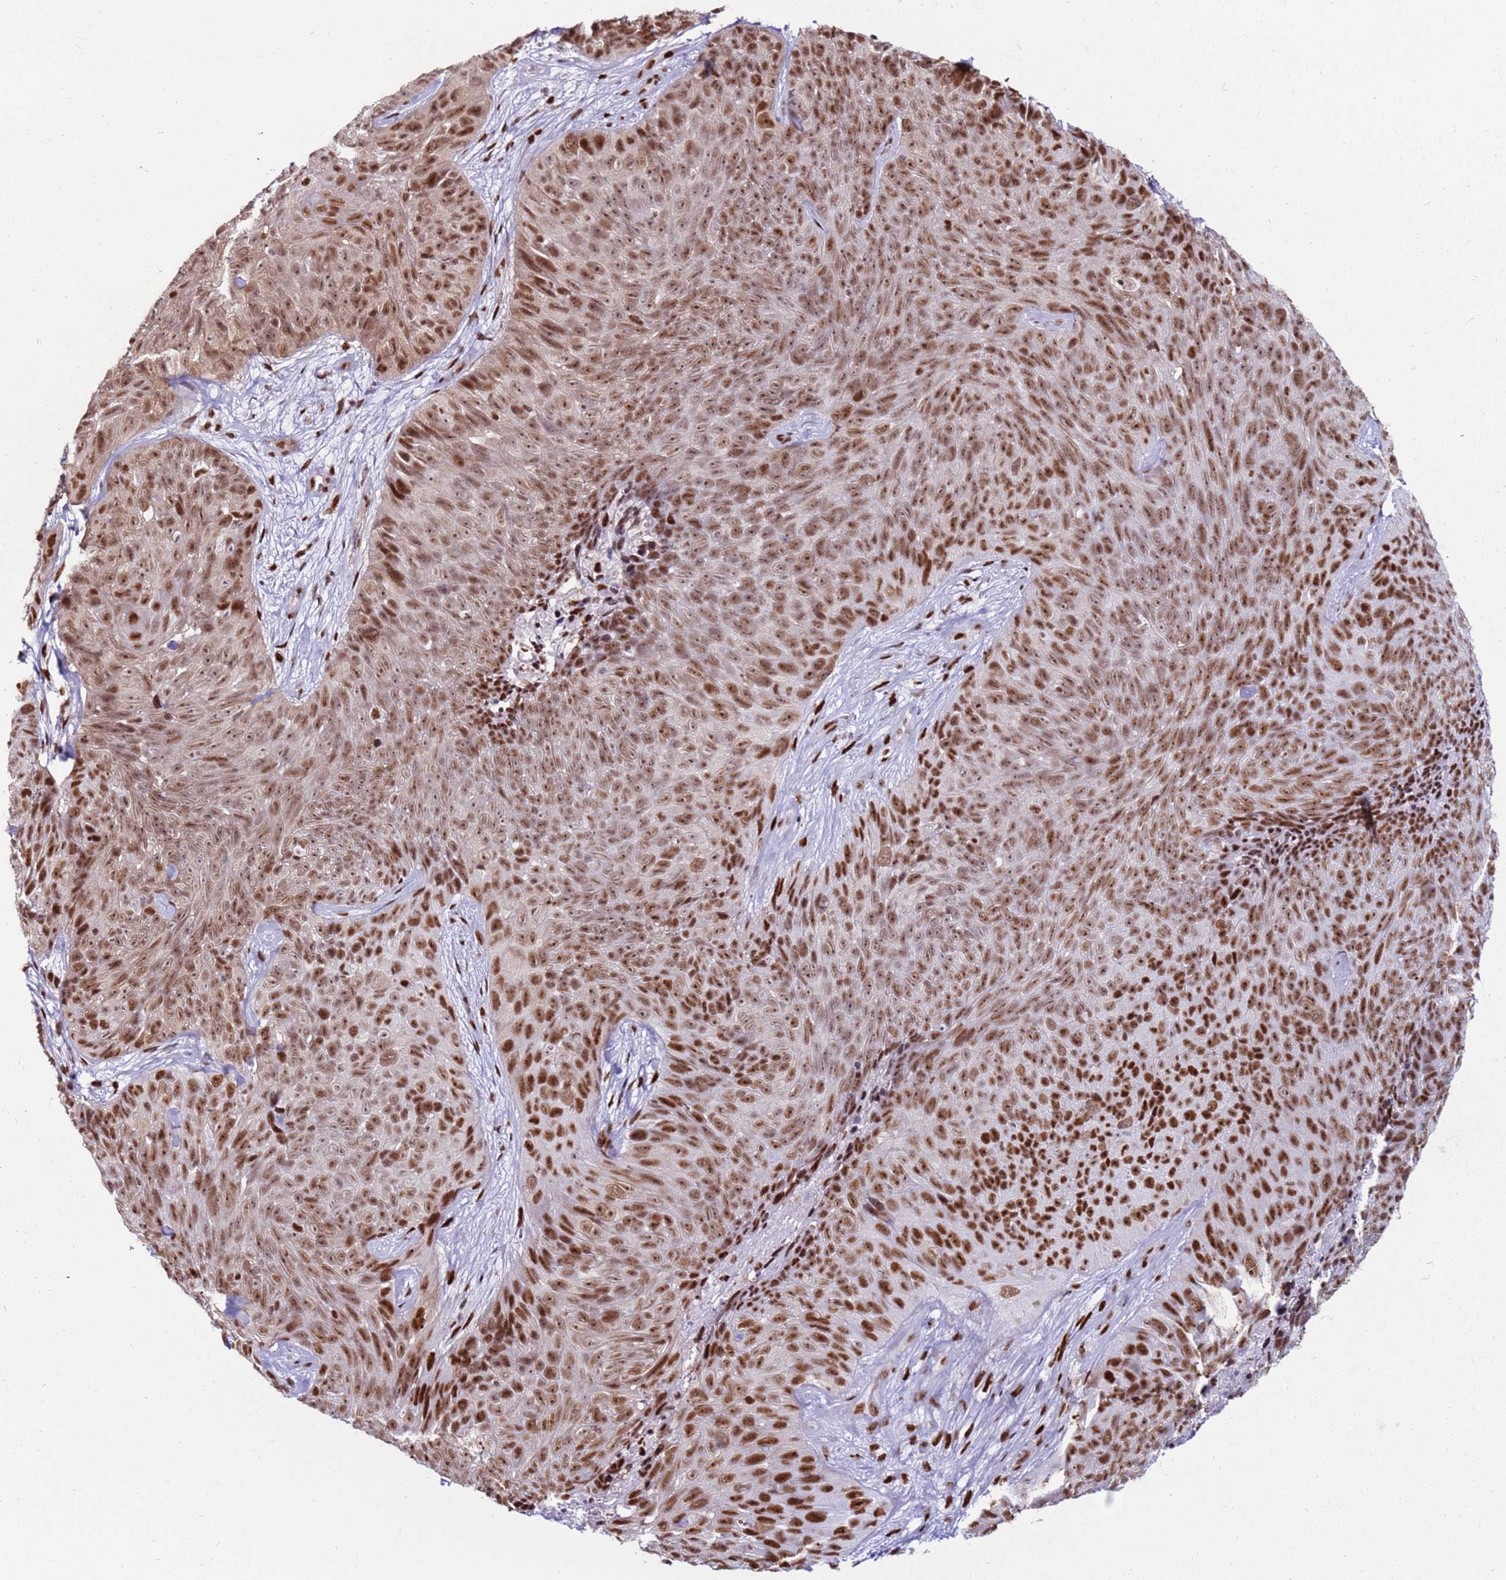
{"staining": {"intensity": "moderate", "quantity": ">75%", "location": "nuclear"}, "tissue": "skin cancer", "cell_type": "Tumor cells", "image_type": "cancer", "snomed": [{"axis": "morphology", "description": "Squamous cell carcinoma, NOS"}, {"axis": "topography", "description": "Skin"}], "caption": "Approximately >75% of tumor cells in human skin cancer (squamous cell carcinoma) show moderate nuclear protein expression as visualized by brown immunohistochemical staining.", "gene": "KPNA4", "patient": {"sex": "female", "age": 87}}